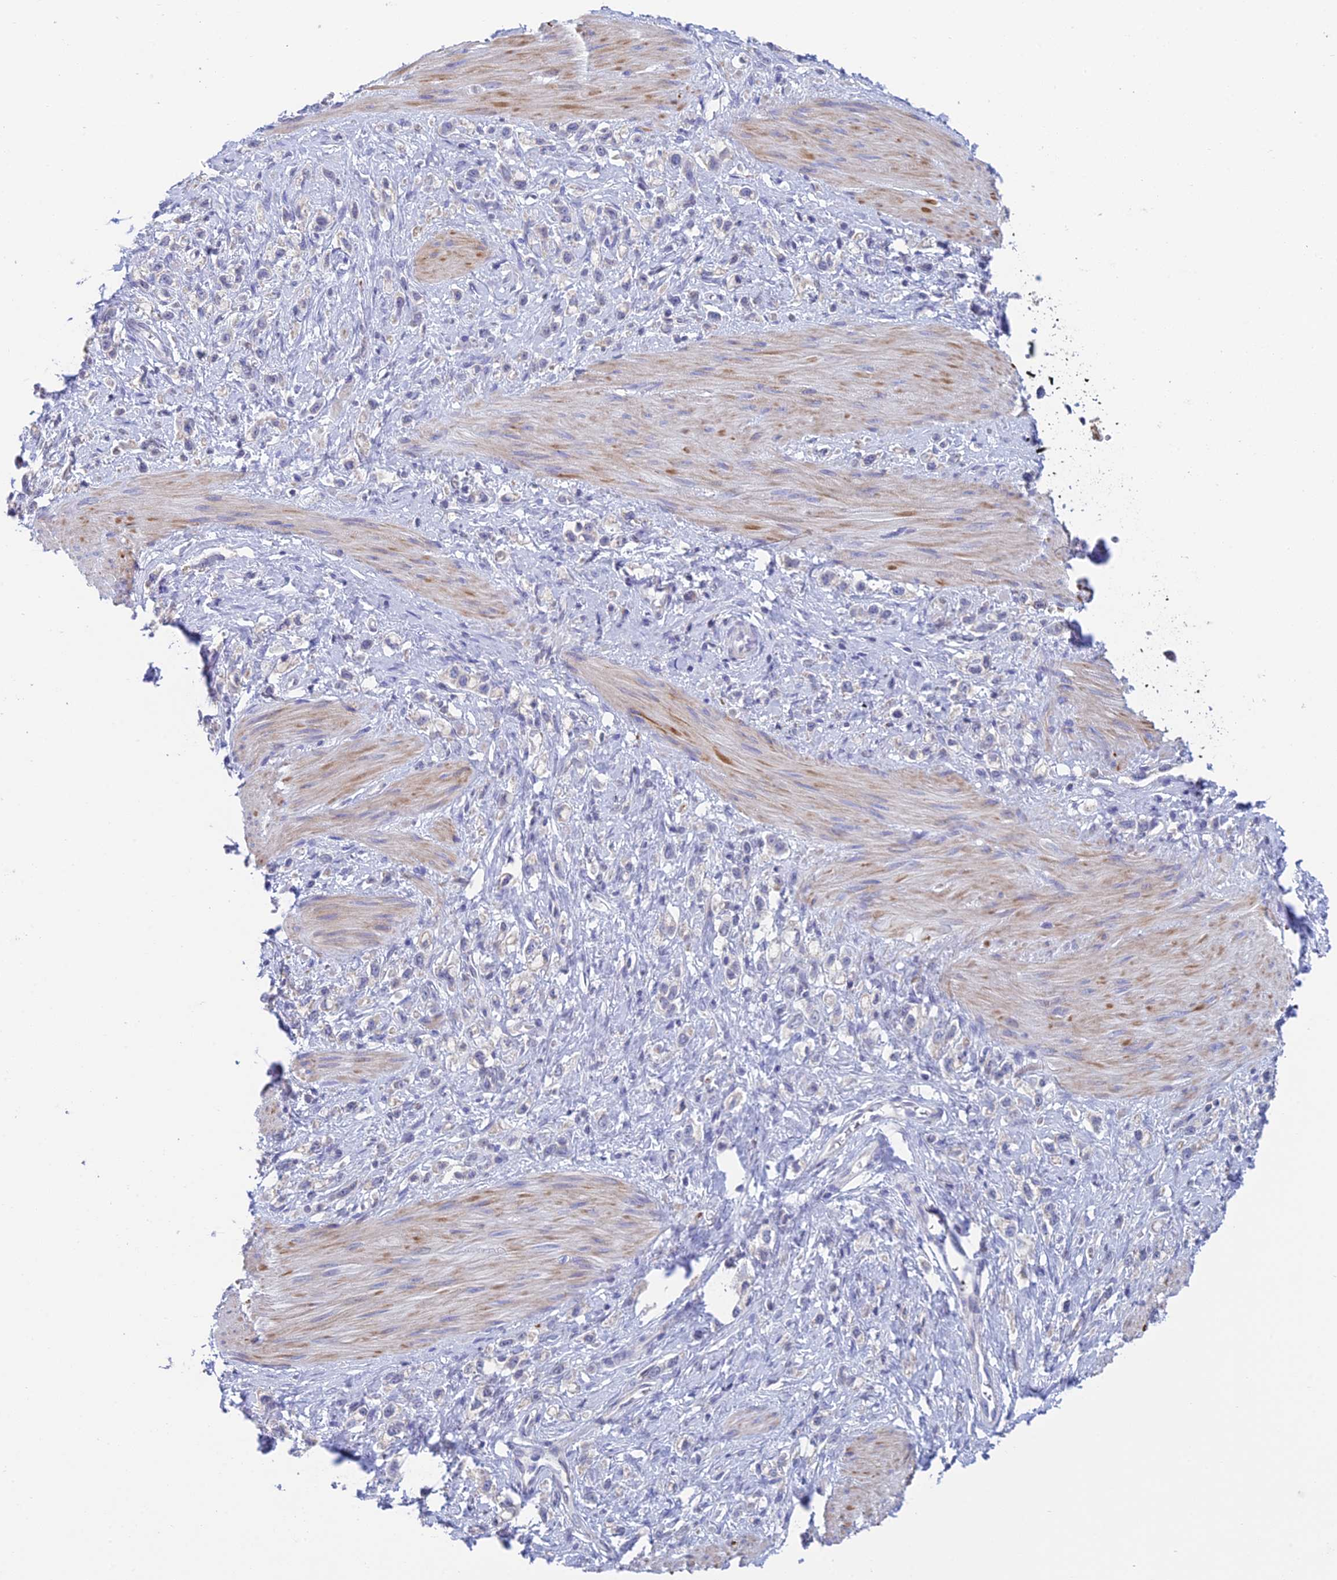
{"staining": {"intensity": "negative", "quantity": "none", "location": "none"}, "tissue": "stomach cancer", "cell_type": "Tumor cells", "image_type": "cancer", "snomed": [{"axis": "morphology", "description": "Adenocarcinoma, NOS"}, {"axis": "topography", "description": "Stomach"}], "caption": "An IHC micrograph of stomach adenocarcinoma is shown. There is no staining in tumor cells of stomach adenocarcinoma.", "gene": "REXO5", "patient": {"sex": "female", "age": 65}}